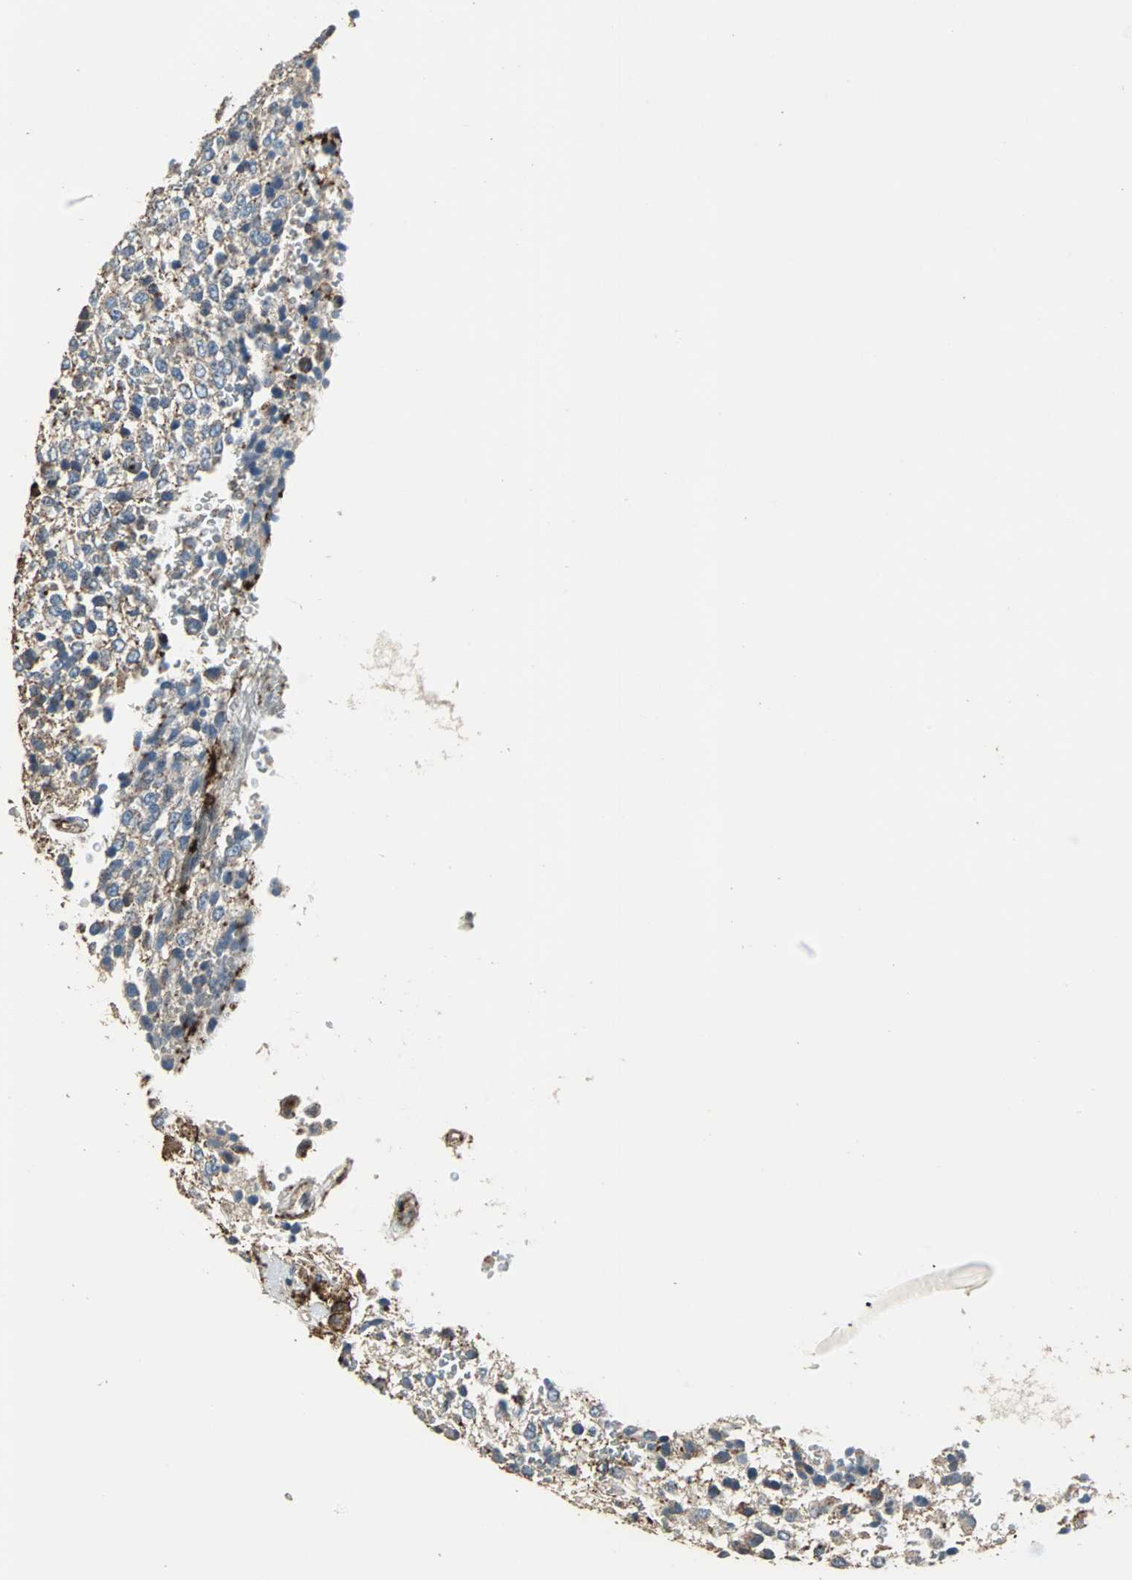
{"staining": {"intensity": "negative", "quantity": "none", "location": "none"}, "tissue": "glioma", "cell_type": "Tumor cells", "image_type": "cancer", "snomed": [{"axis": "morphology", "description": "Glioma, malignant, High grade"}, {"axis": "topography", "description": "pancreas cauda"}], "caption": "Micrograph shows no significant protein positivity in tumor cells of malignant high-grade glioma.", "gene": "F11R", "patient": {"sex": "male", "age": 60}}